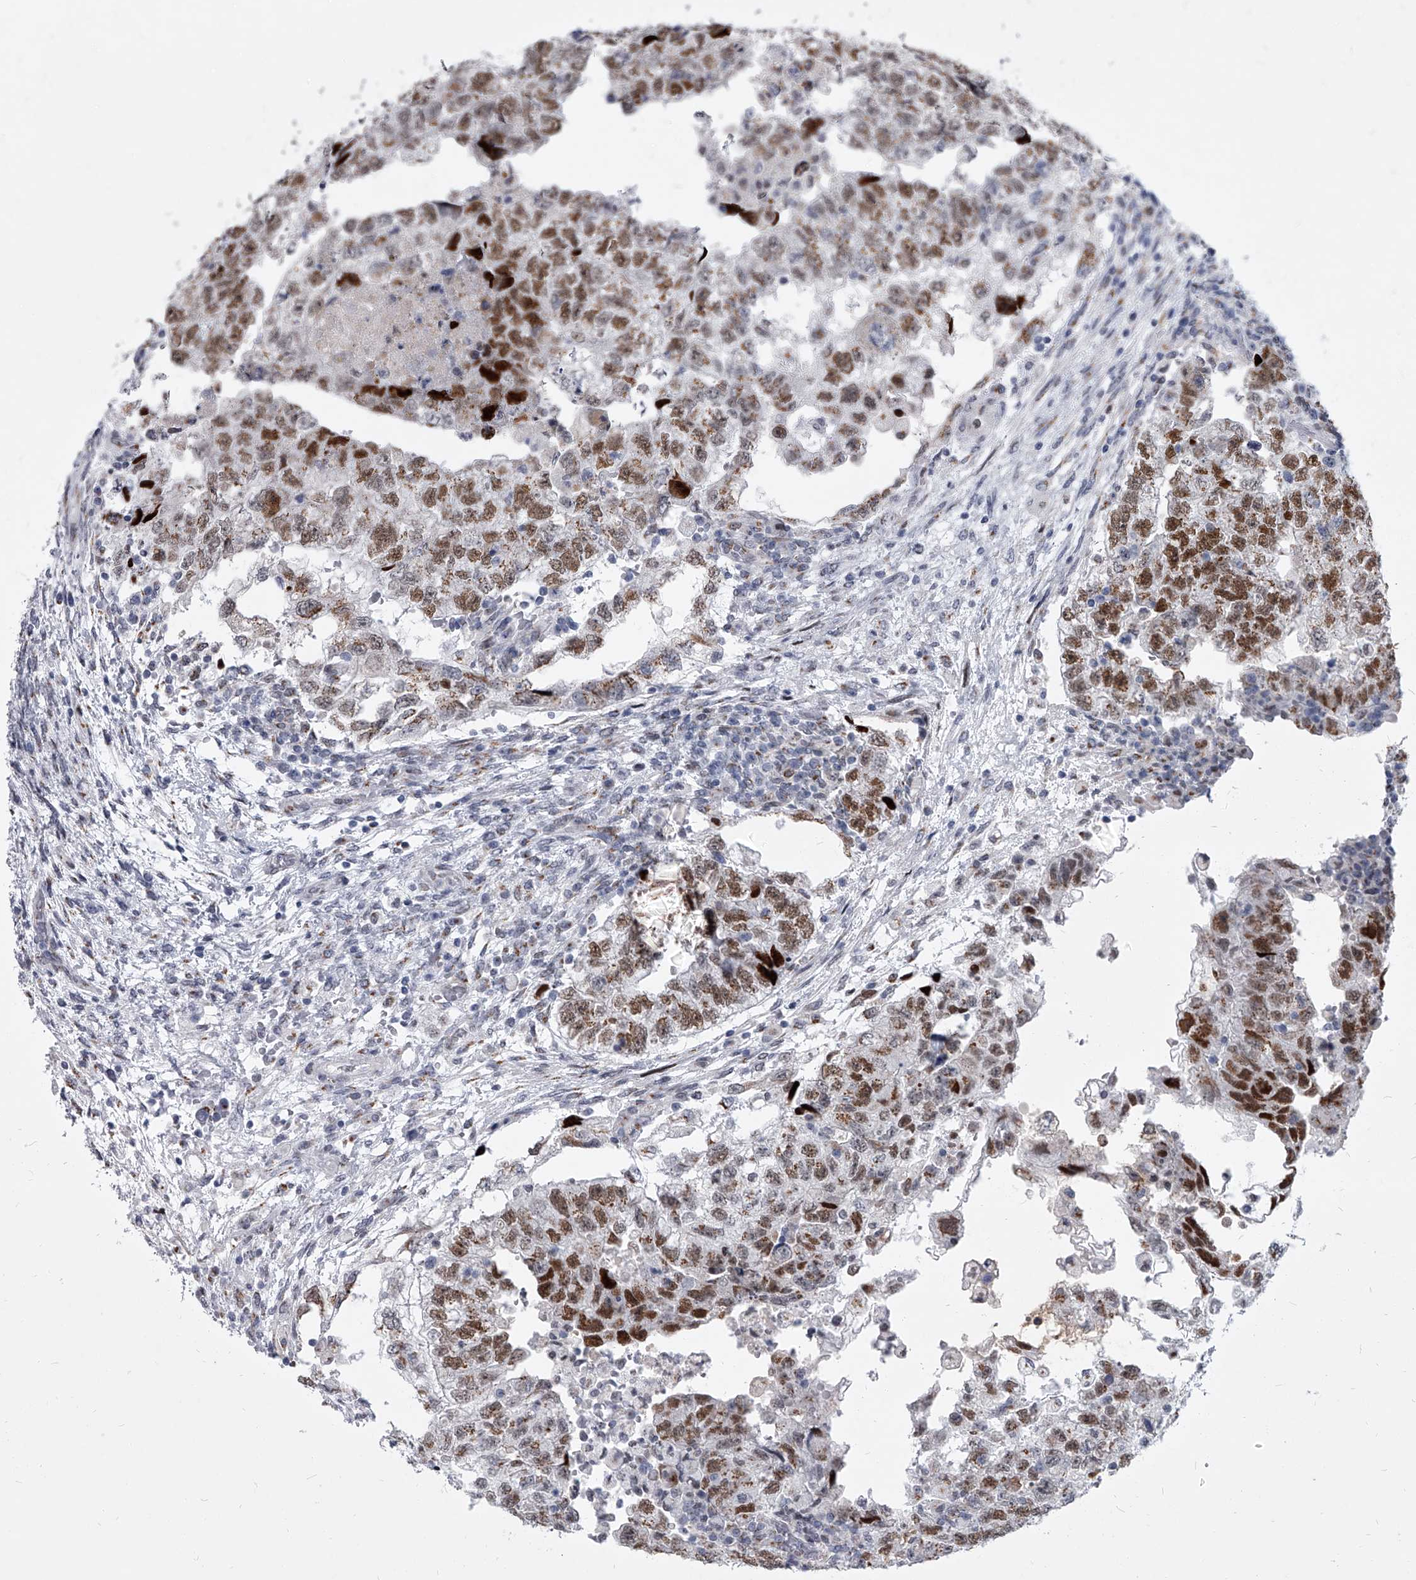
{"staining": {"intensity": "moderate", "quantity": "25%-75%", "location": "nuclear"}, "tissue": "testis cancer", "cell_type": "Tumor cells", "image_type": "cancer", "snomed": [{"axis": "morphology", "description": "Carcinoma, Embryonal, NOS"}, {"axis": "topography", "description": "Testis"}], "caption": "Immunohistochemical staining of embryonal carcinoma (testis) displays medium levels of moderate nuclear positivity in approximately 25%-75% of tumor cells. The protein of interest is stained brown, and the nuclei are stained in blue (DAB IHC with brightfield microscopy, high magnification).", "gene": "EVA1C", "patient": {"sex": "male", "age": 36}}